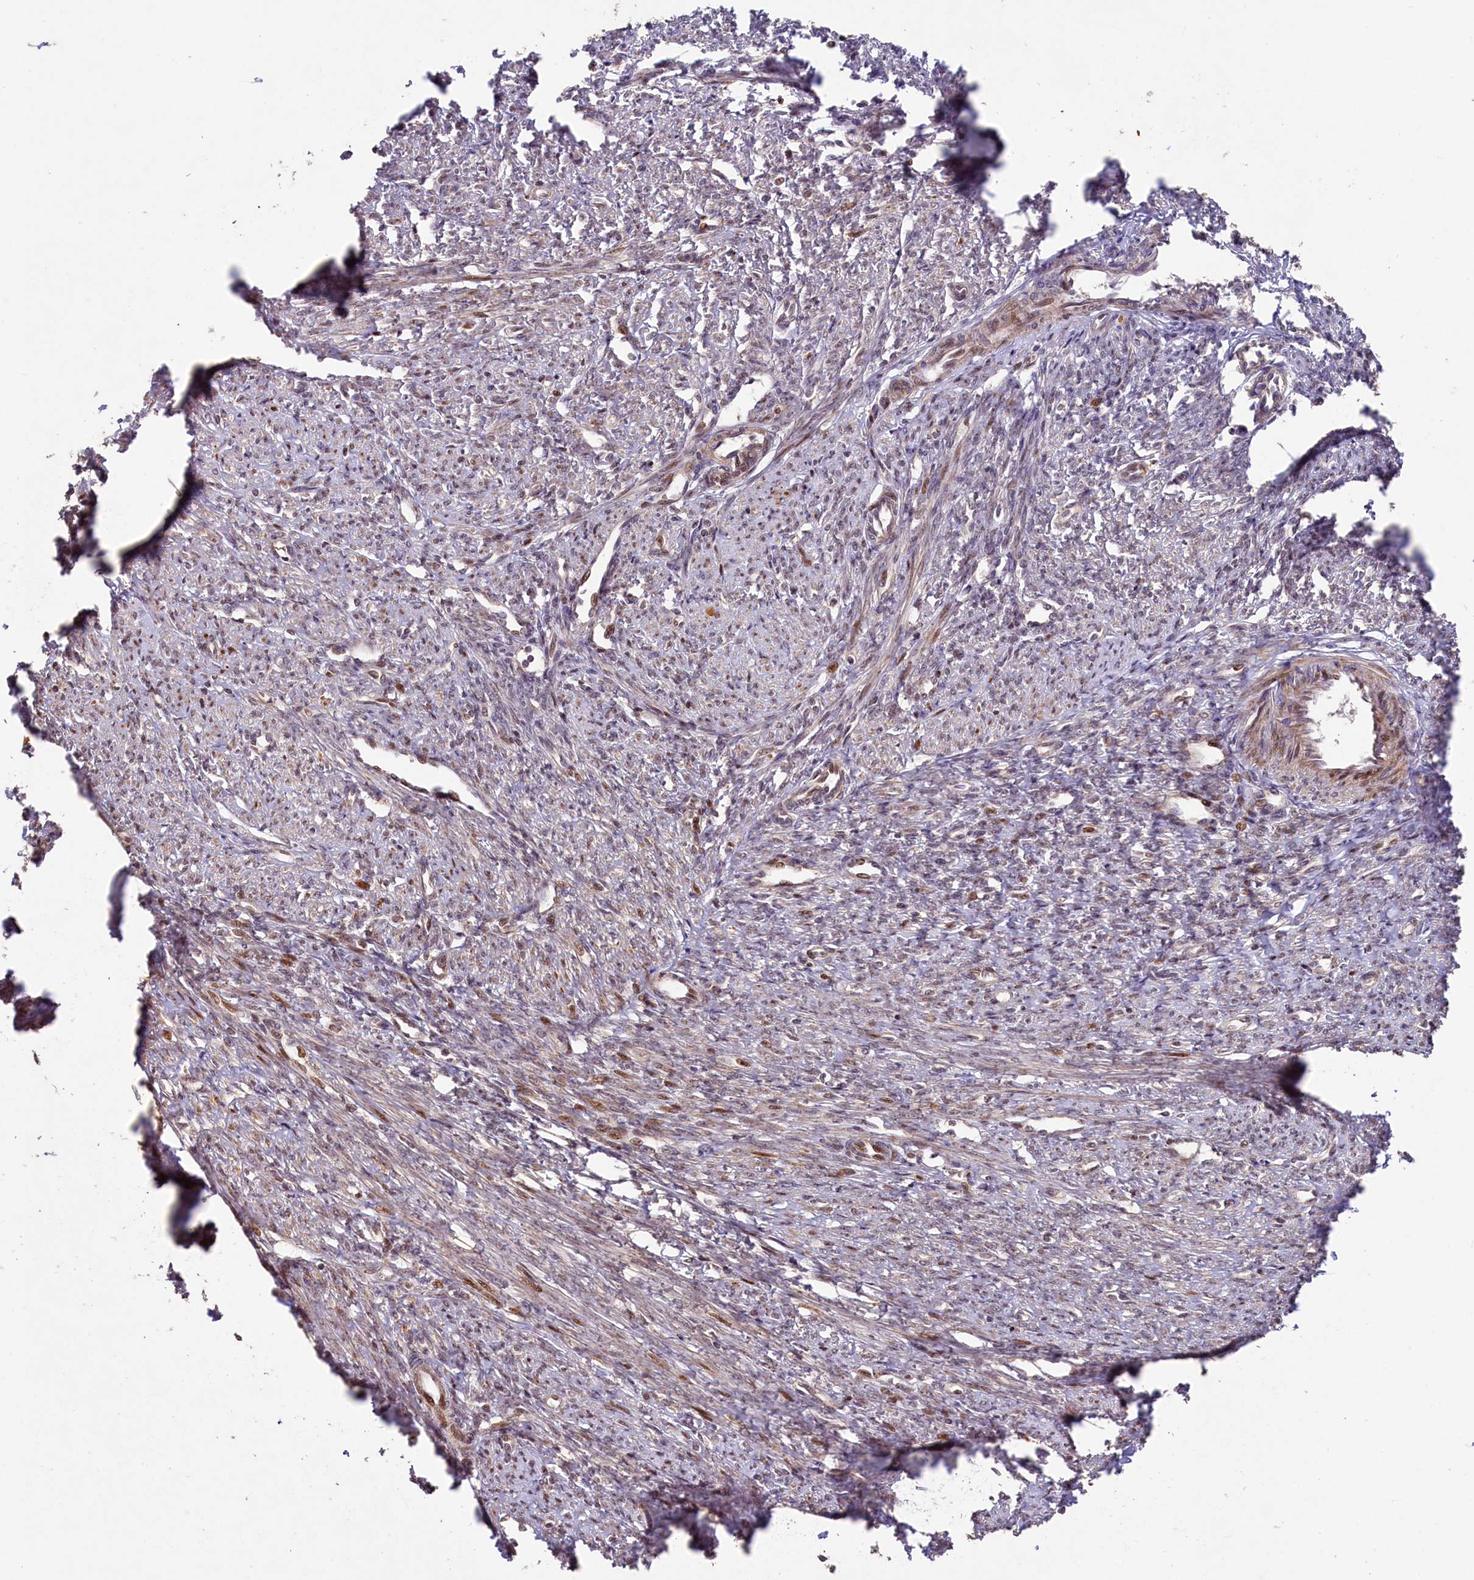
{"staining": {"intensity": "strong", "quantity": "25%-75%", "location": "cytoplasmic/membranous"}, "tissue": "smooth muscle", "cell_type": "Smooth muscle cells", "image_type": "normal", "snomed": [{"axis": "morphology", "description": "Normal tissue, NOS"}, {"axis": "topography", "description": "Smooth muscle"}, {"axis": "topography", "description": "Uterus"}], "caption": "Smooth muscle was stained to show a protein in brown. There is high levels of strong cytoplasmic/membranous positivity in approximately 25%-75% of smooth muscle cells.", "gene": "SHPRH", "patient": {"sex": "female", "age": 59}}